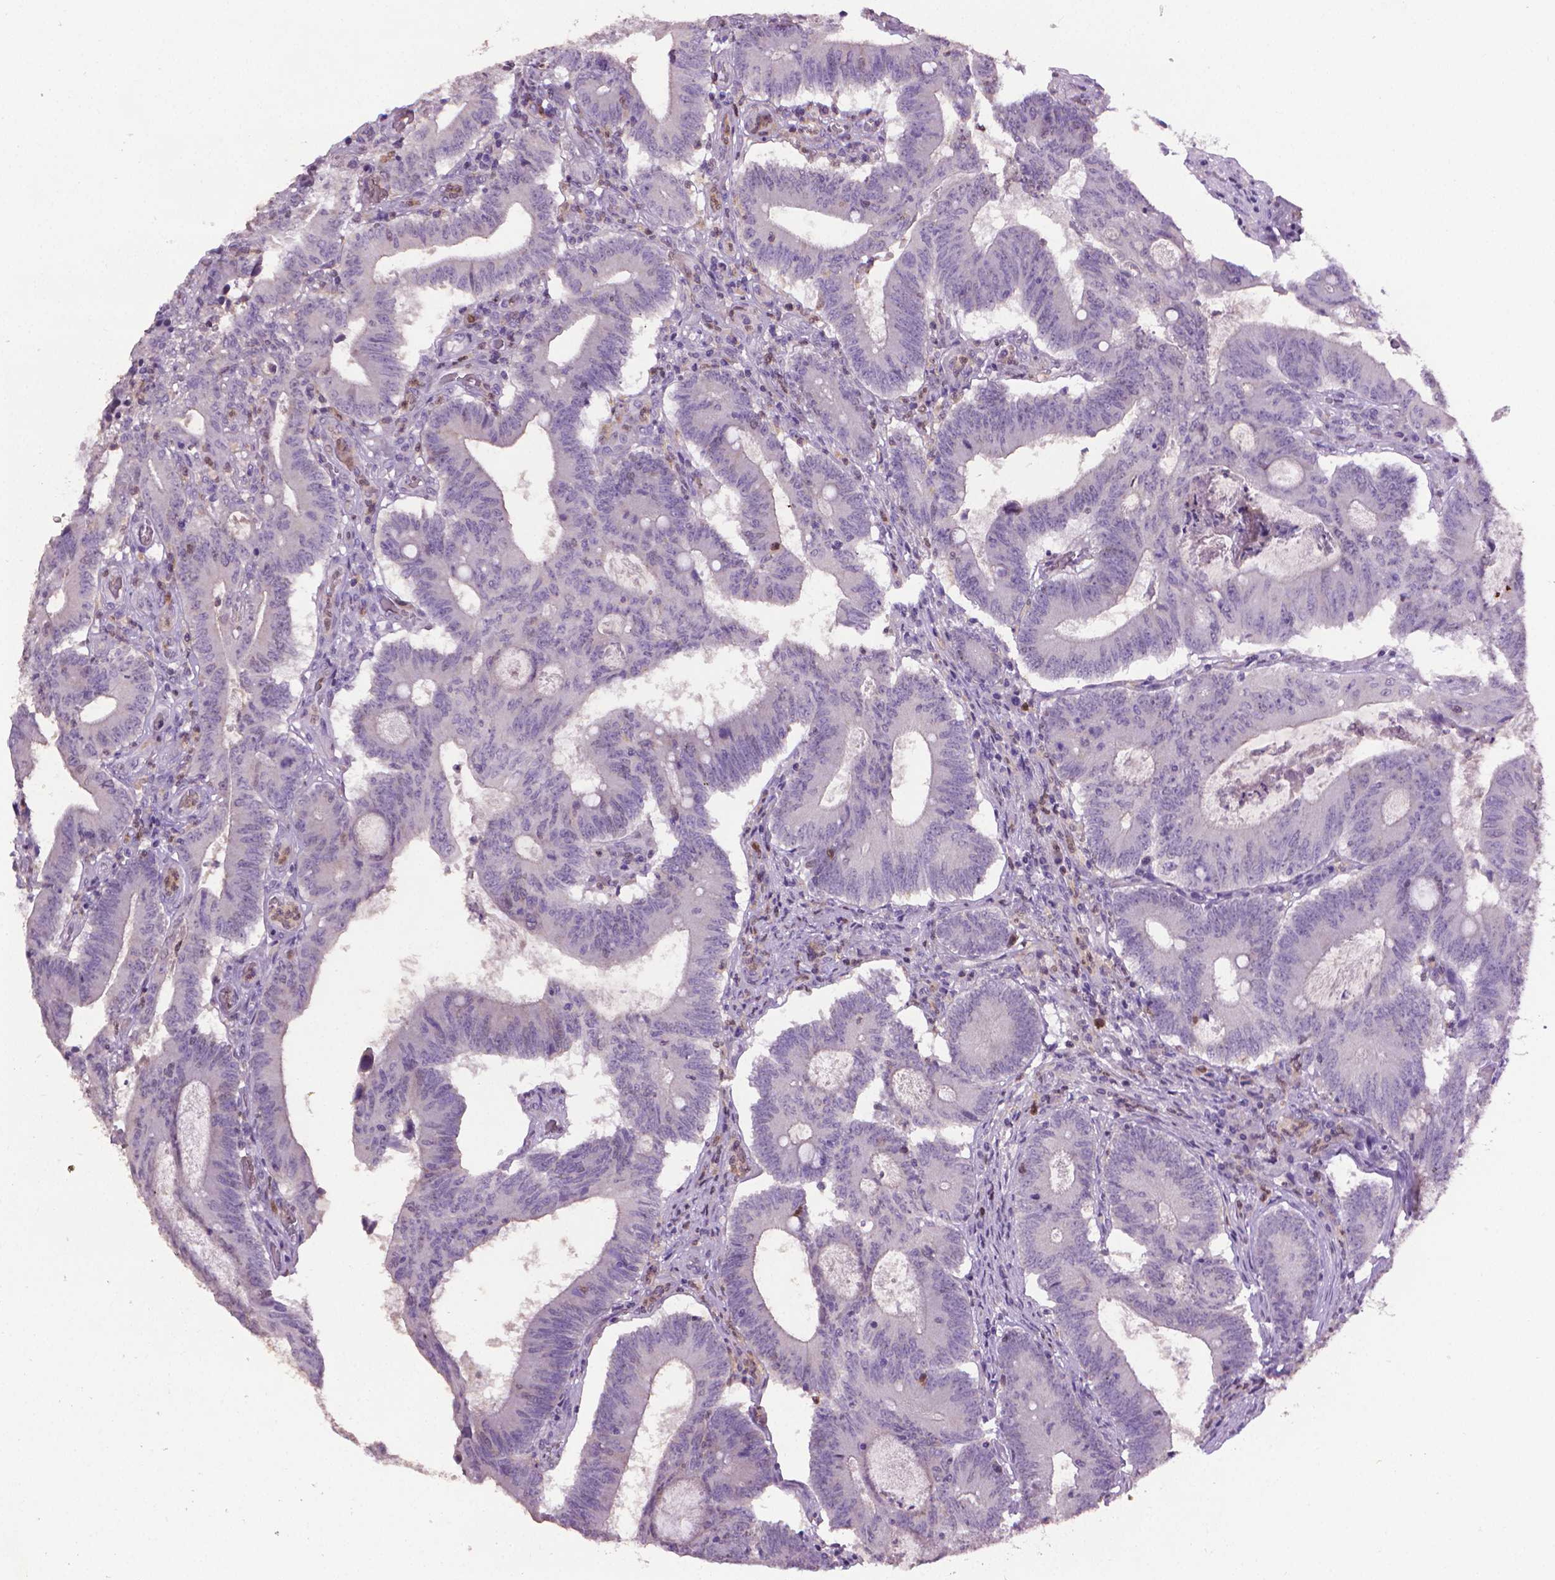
{"staining": {"intensity": "negative", "quantity": "none", "location": "none"}, "tissue": "colorectal cancer", "cell_type": "Tumor cells", "image_type": "cancer", "snomed": [{"axis": "morphology", "description": "Adenocarcinoma, NOS"}, {"axis": "topography", "description": "Colon"}], "caption": "High power microscopy histopathology image of an immunohistochemistry (IHC) histopathology image of colorectal cancer (adenocarcinoma), revealing no significant expression in tumor cells.", "gene": "CDKN2D", "patient": {"sex": "female", "age": 70}}